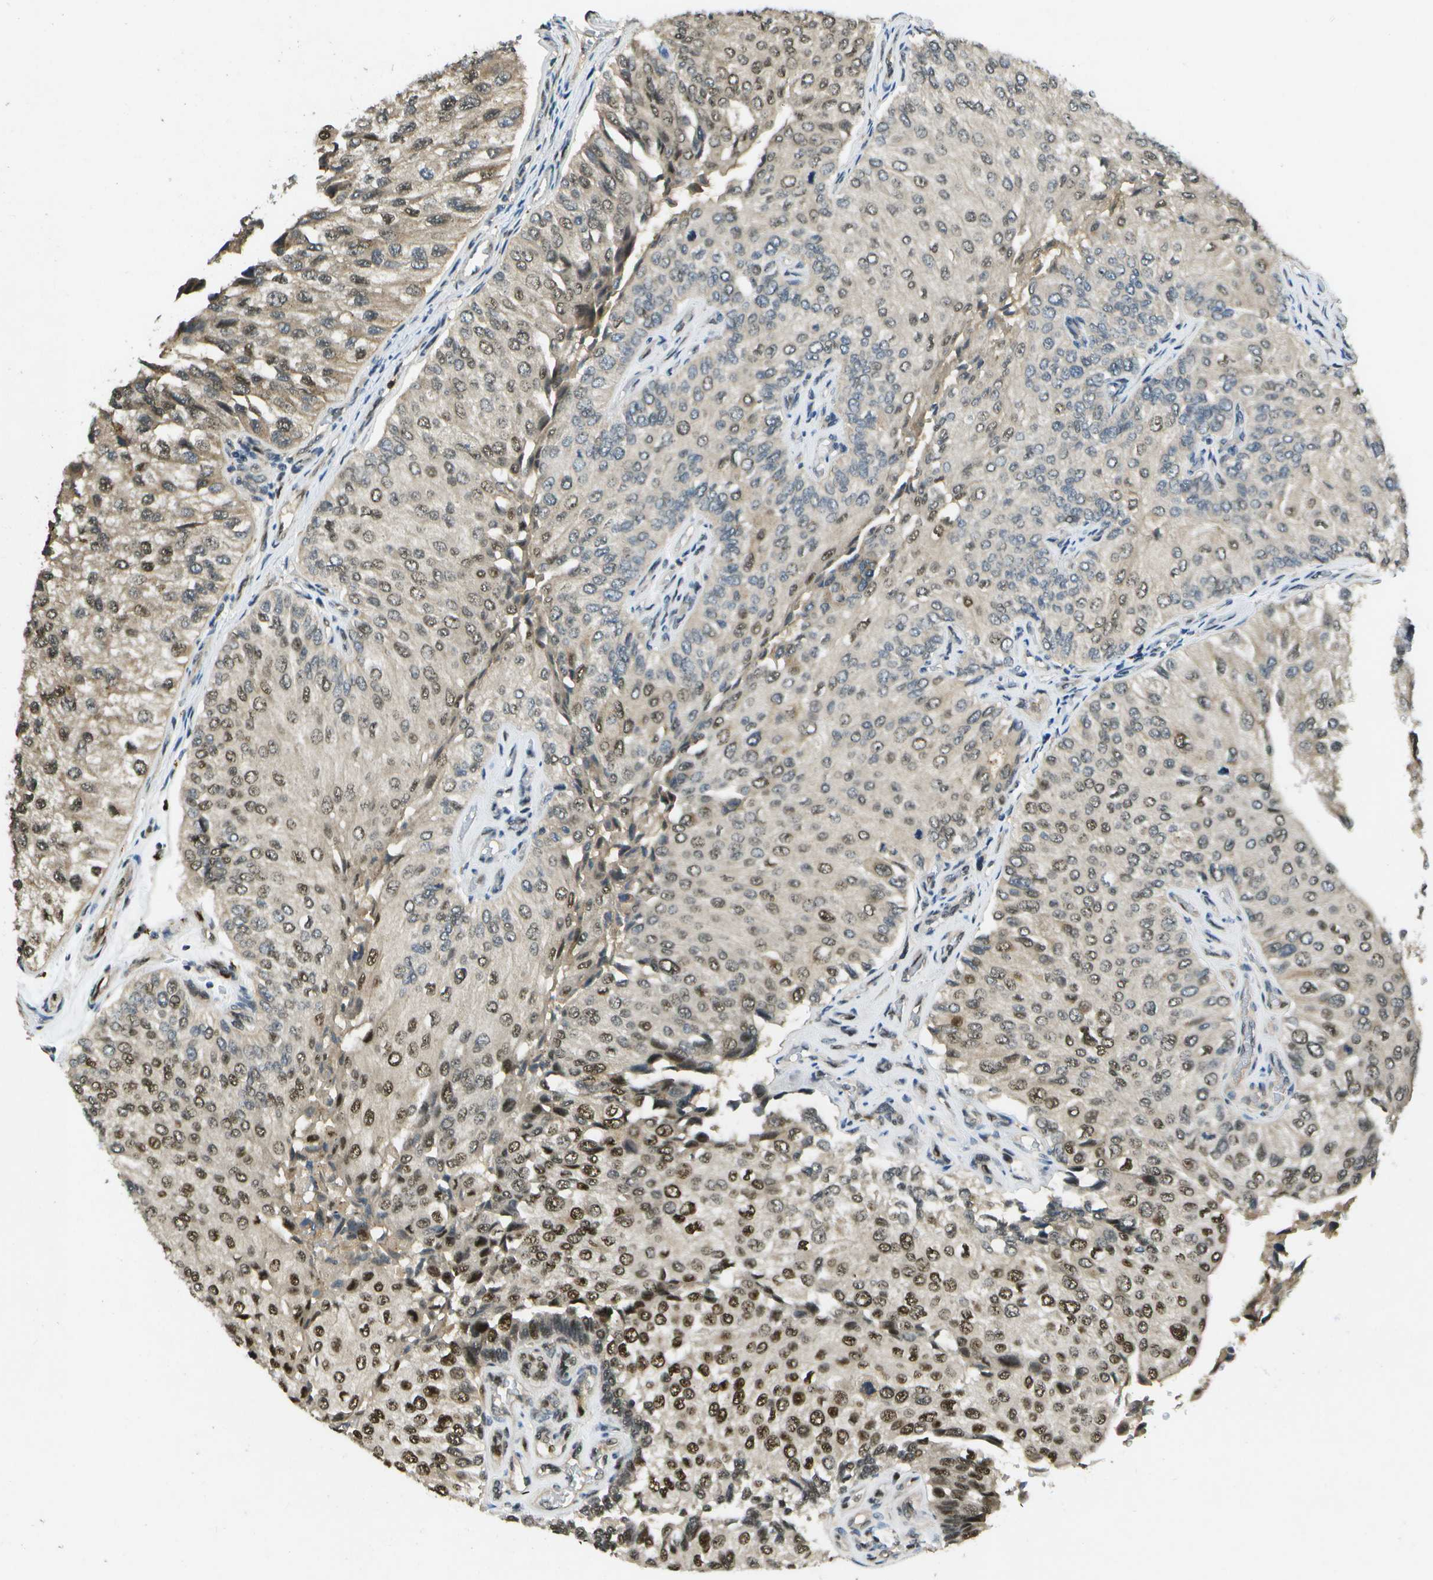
{"staining": {"intensity": "moderate", "quantity": "25%-75%", "location": "cytoplasmic/membranous,nuclear"}, "tissue": "urothelial cancer", "cell_type": "Tumor cells", "image_type": "cancer", "snomed": [{"axis": "morphology", "description": "Urothelial carcinoma, High grade"}, {"axis": "topography", "description": "Kidney"}, {"axis": "topography", "description": "Urinary bladder"}], "caption": "Immunohistochemistry image of urothelial cancer stained for a protein (brown), which displays medium levels of moderate cytoplasmic/membranous and nuclear expression in approximately 25%-75% of tumor cells.", "gene": "GANC", "patient": {"sex": "male", "age": 77}}